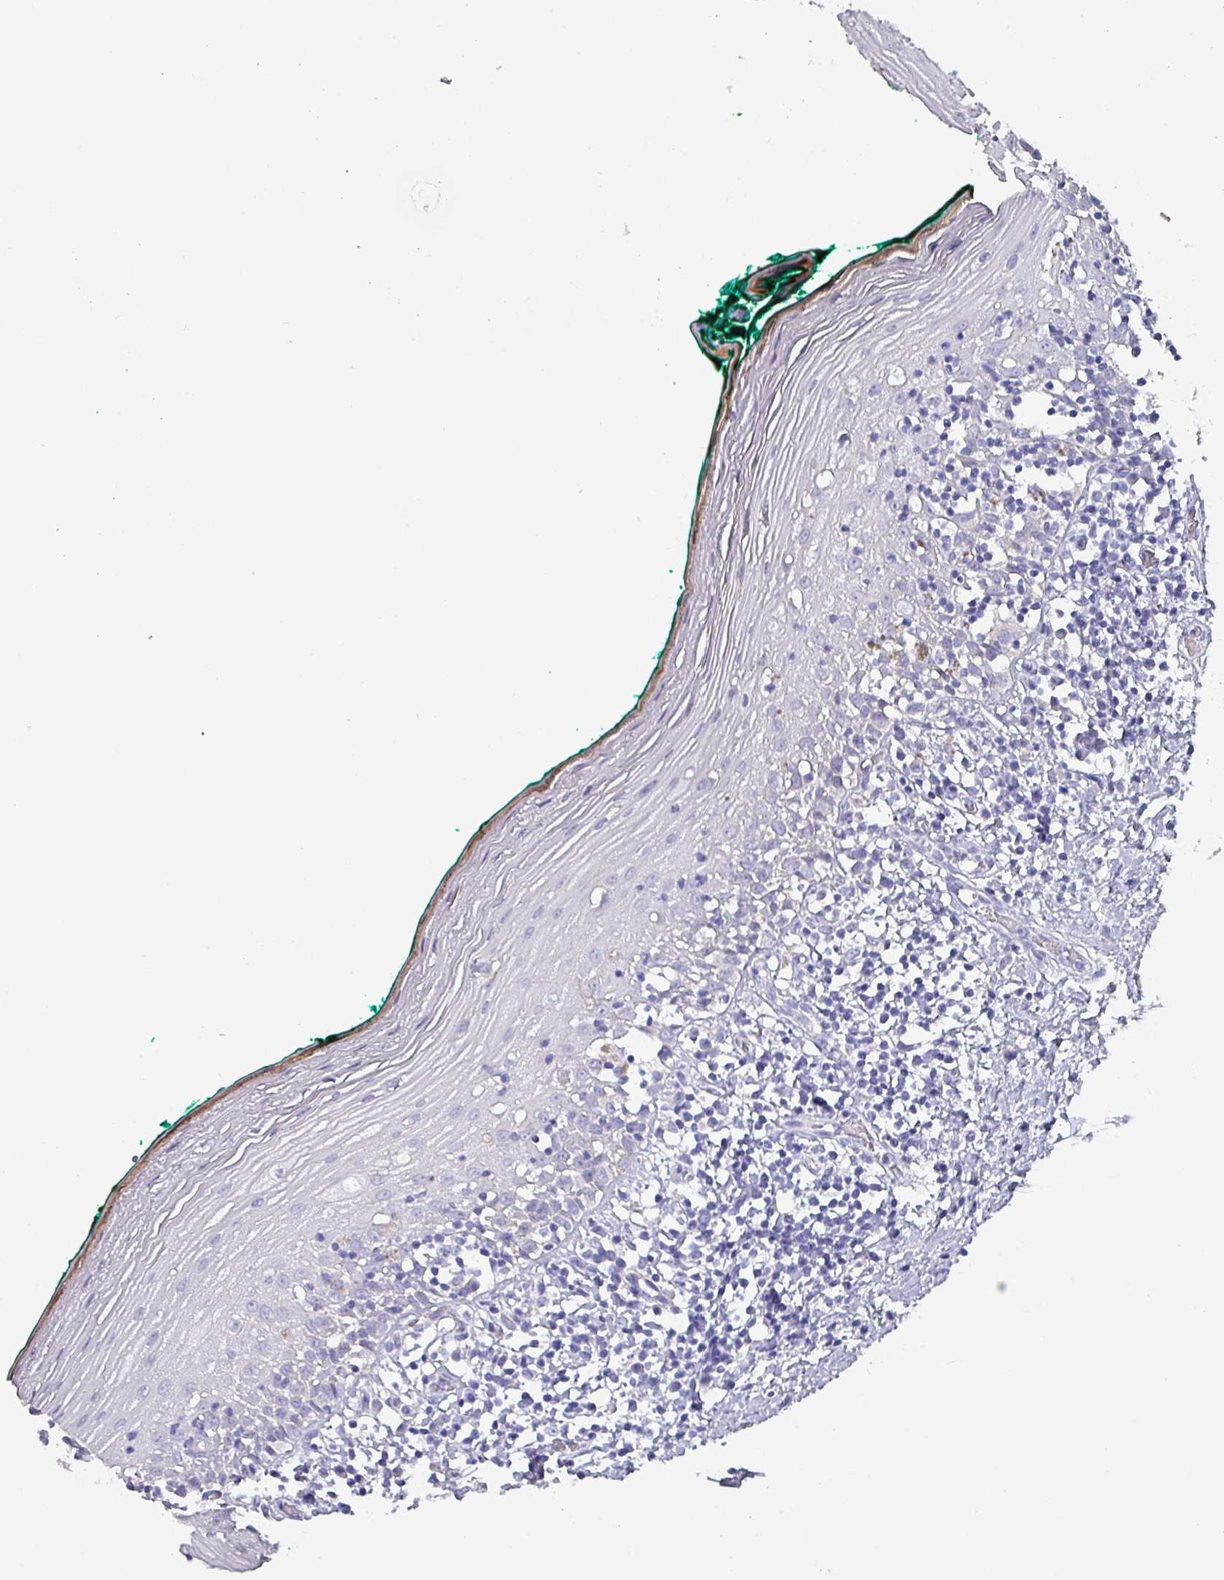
{"staining": {"intensity": "weak", "quantity": "<25%", "location": "cytoplasmic/membranous"}, "tissue": "oral mucosa", "cell_type": "Squamous epithelial cells", "image_type": "normal", "snomed": [{"axis": "morphology", "description": "Normal tissue, NOS"}, {"axis": "topography", "description": "Oral tissue"}], "caption": "High power microscopy photomicrograph of an immunohistochemistry (IHC) image of unremarkable oral mucosa, revealing no significant expression in squamous epithelial cells. The staining is performed using DAB brown chromogen with nuclei counter-stained in using hematoxylin.", "gene": "INS", "patient": {"sex": "female", "age": 83}}